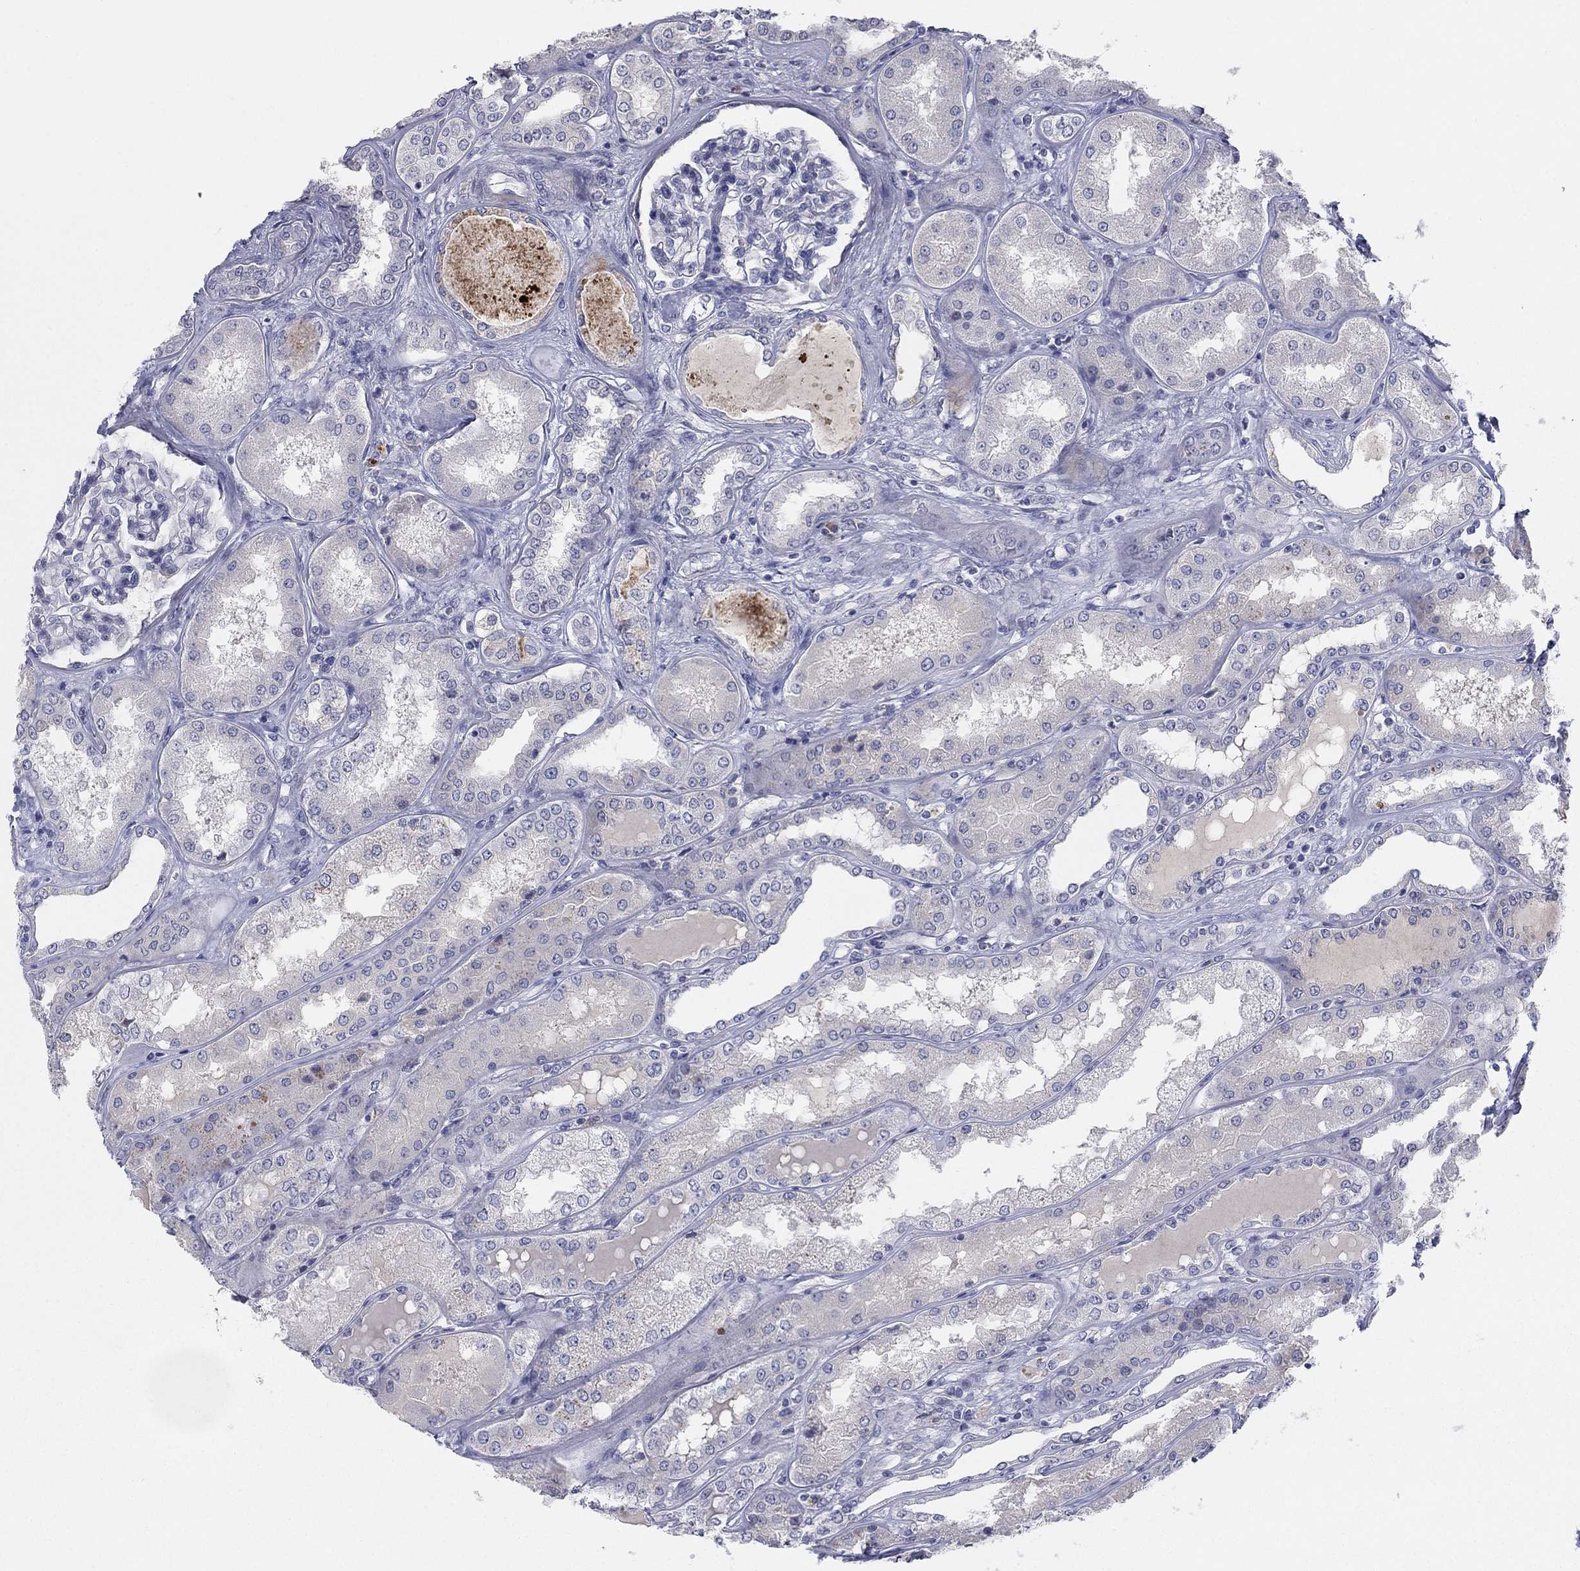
{"staining": {"intensity": "negative", "quantity": "none", "location": "none"}, "tissue": "kidney", "cell_type": "Cells in glomeruli", "image_type": "normal", "snomed": [{"axis": "morphology", "description": "Normal tissue, NOS"}, {"axis": "topography", "description": "Kidney"}], "caption": "Histopathology image shows no protein expression in cells in glomeruli of benign kidney.", "gene": "AMN1", "patient": {"sex": "female", "age": 56}}